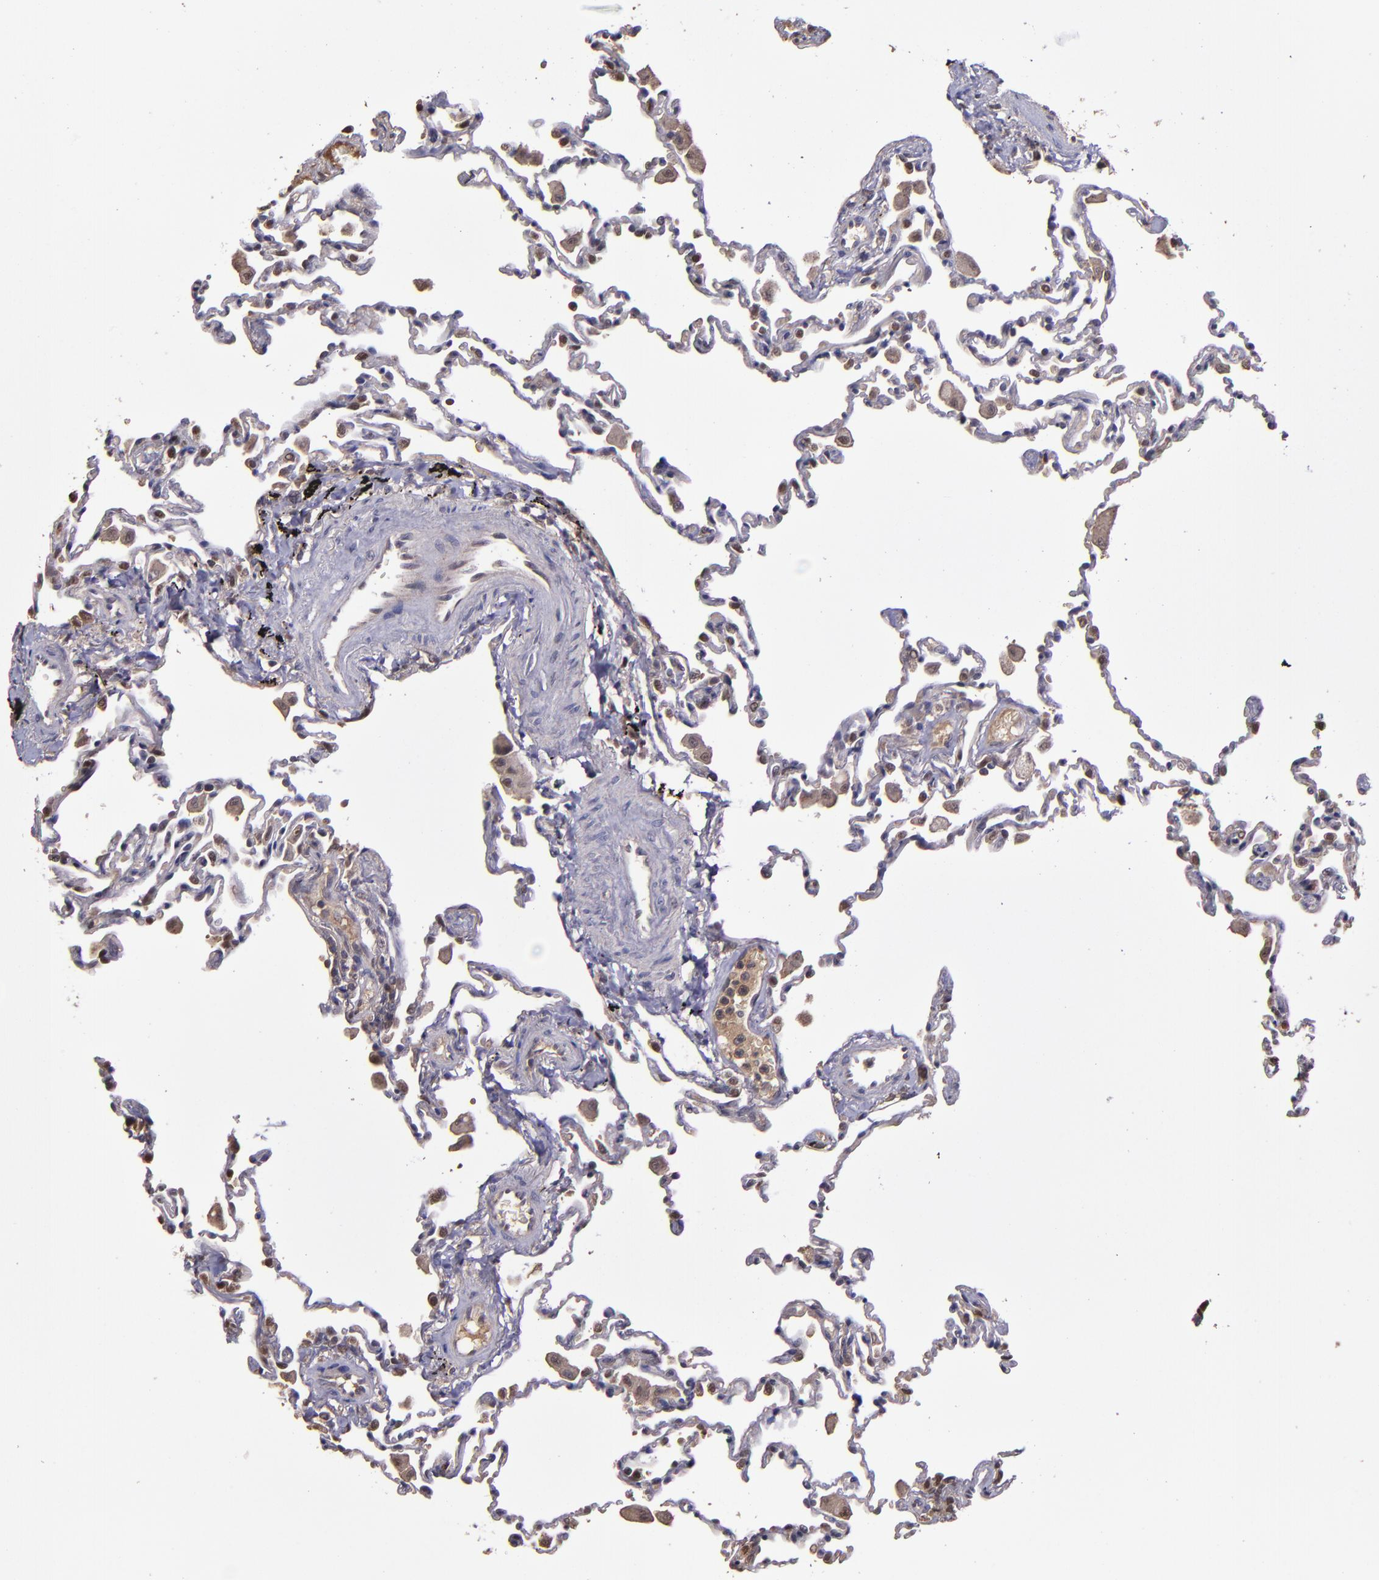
{"staining": {"intensity": "weak", "quantity": "<25%", "location": "nuclear"}, "tissue": "lung", "cell_type": "Alveolar cells", "image_type": "normal", "snomed": [{"axis": "morphology", "description": "Normal tissue, NOS"}, {"axis": "topography", "description": "Lung"}], "caption": "An immunohistochemistry micrograph of unremarkable lung is shown. There is no staining in alveolar cells of lung. (DAB IHC visualized using brightfield microscopy, high magnification).", "gene": "SERPINF2", "patient": {"sex": "male", "age": 59}}